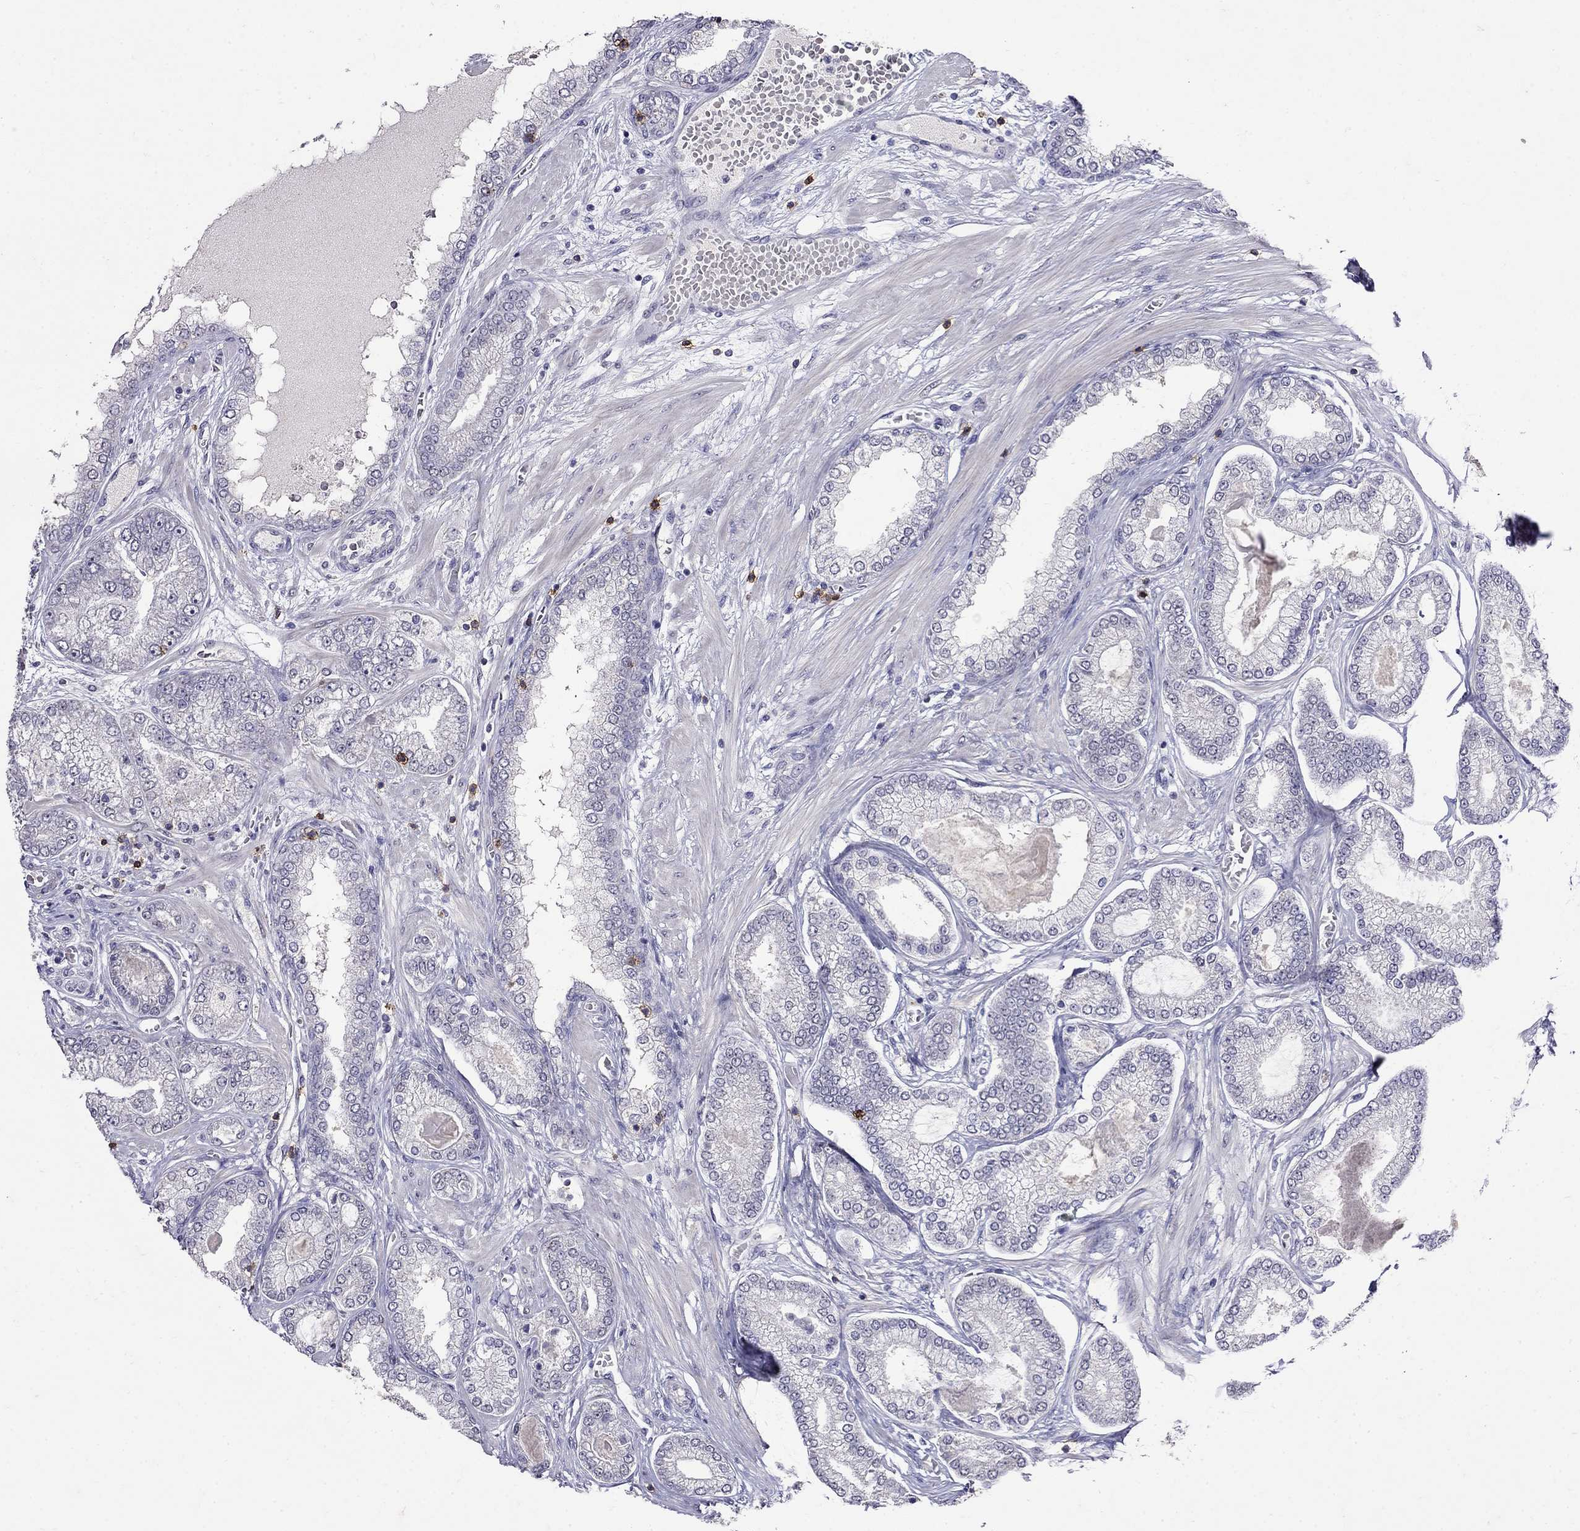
{"staining": {"intensity": "negative", "quantity": "none", "location": "none"}, "tissue": "prostate cancer", "cell_type": "Tumor cells", "image_type": "cancer", "snomed": [{"axis": "morphology", "description": "Adenocarcinoma, Low grade"}, {"axis": "topography", "description": "Prostate"}], "caption": "This is an immunohistochemistry photomicrograph of prostate cancer. There is no expression in tumor cells.", "gene": "CD8B", "patient": {"sex": "male", "age": 57}}